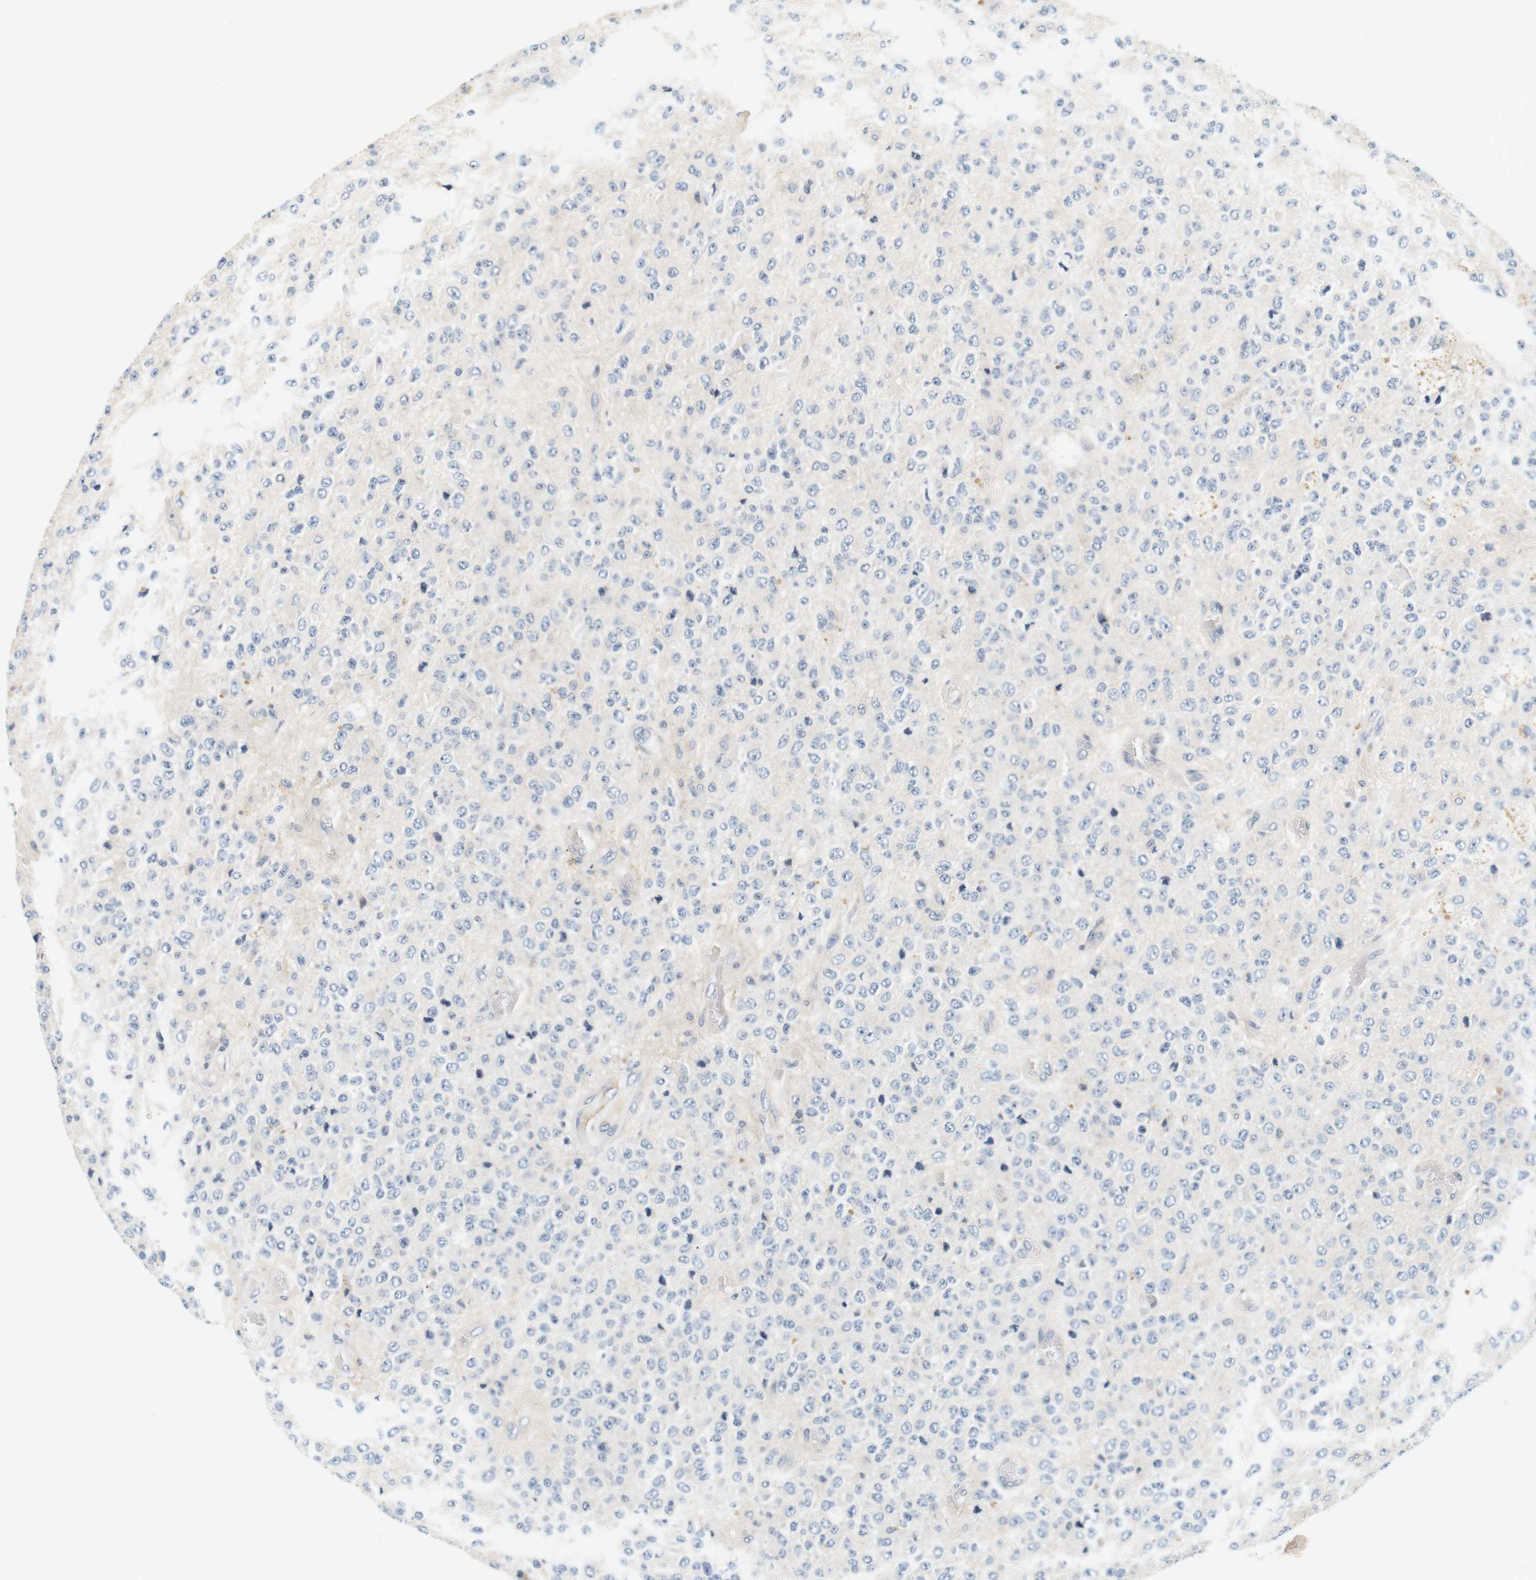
{"staining": {"intensity": "negative", "quantity": "none", "location": "none"}, "tissue": "glioma", "cell_type": "Tumor cells", "image_type": "cancer", "snomed": [{"axis": "morphology", "description": "Glioma, malignant, High grade"}, {"axis": "topography", "description": "pancreas cauda"}], "caption": "The immunohistochemistry image has no significant staining in tumor cells of glioma tissue.", "gene": "EVA1C", "patient": {"sex": "male", "age": 60}}